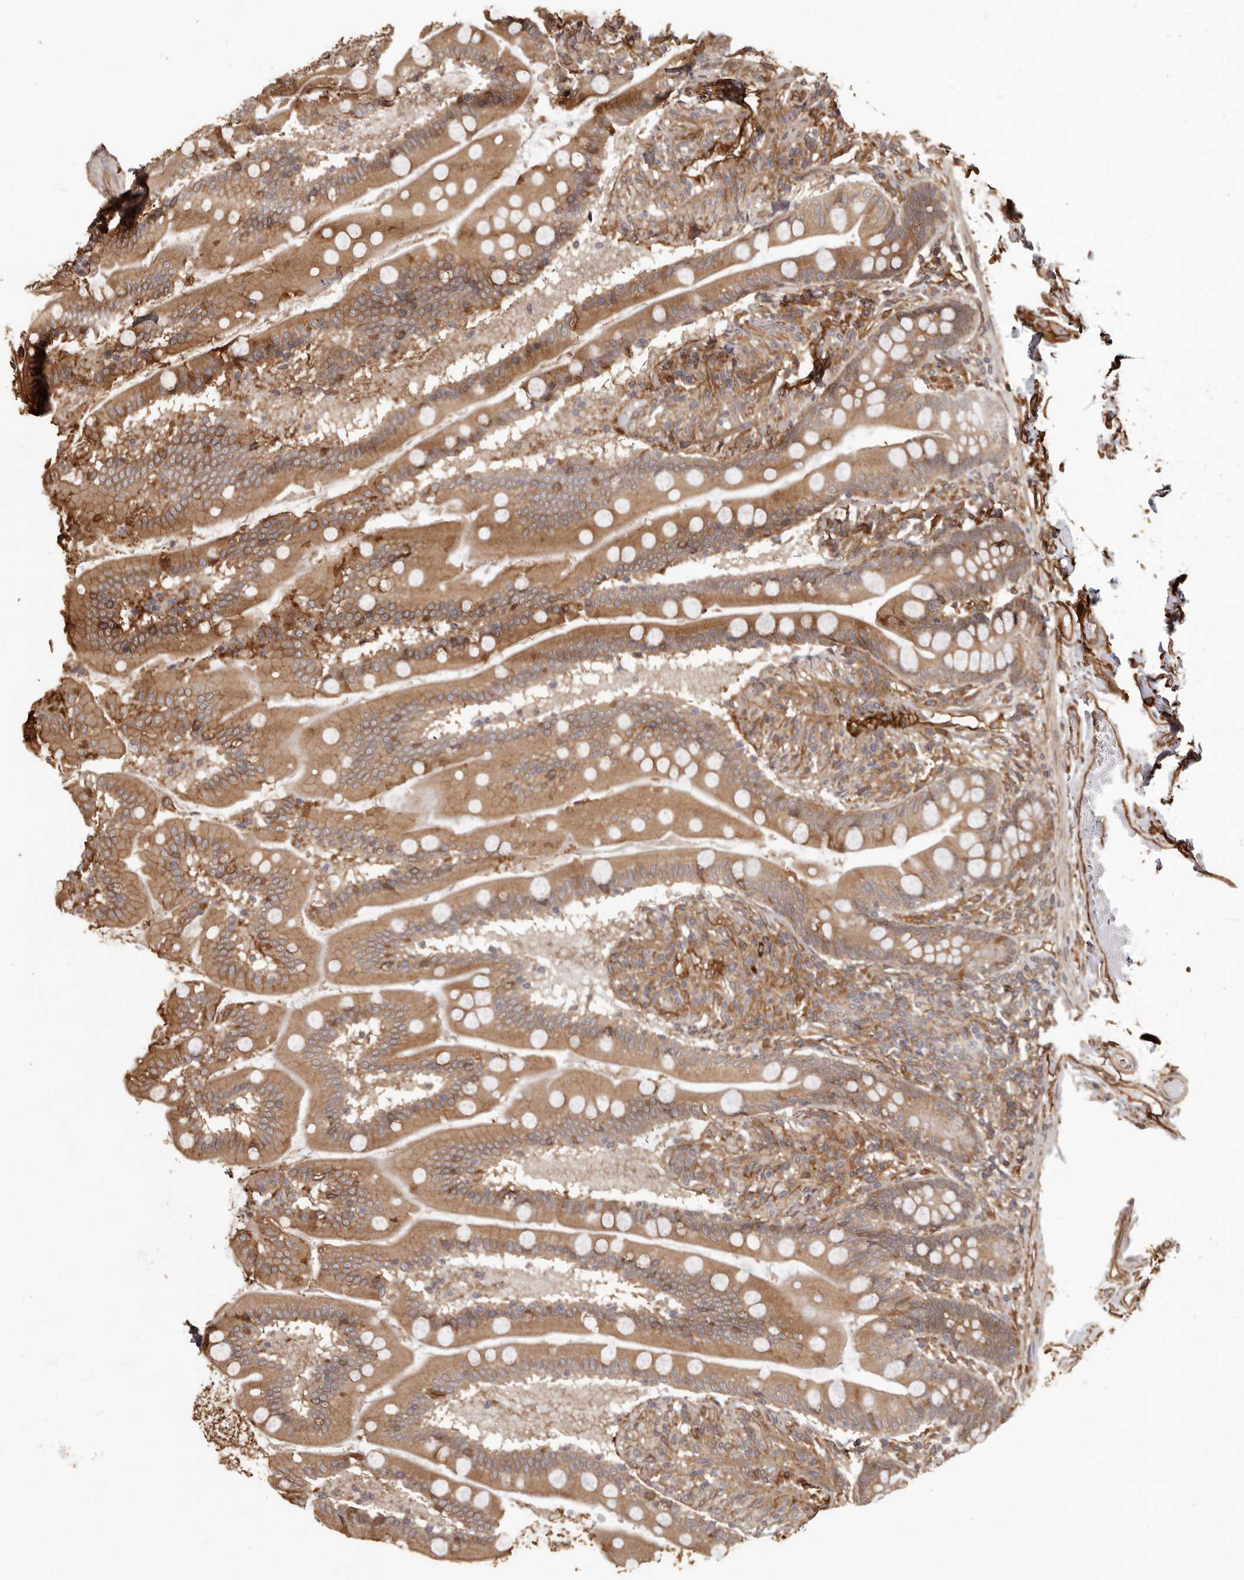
{"staining": {"intensity": "moderate", "quantity": ">75%", "location": "cytoplasmic/membranous"}, "tissue": "small intestine", "cell_type": "Glandular cells", "image_type": "normal", "snomed": [{"axis": "morphology", "description": "Normal tissue, NOS"}, {"axis": "topography", "description": "Small intestine"}], "caption": "Protein staining reveals moderate cytoplasmic/membranous staining in approximately >75% of glandular cells in normal small intestine. (DAB IHC with brightfield microscopy, high magnification).", "gene": "SLITRK6", "patient": {"sex": "female", "age": 64}}